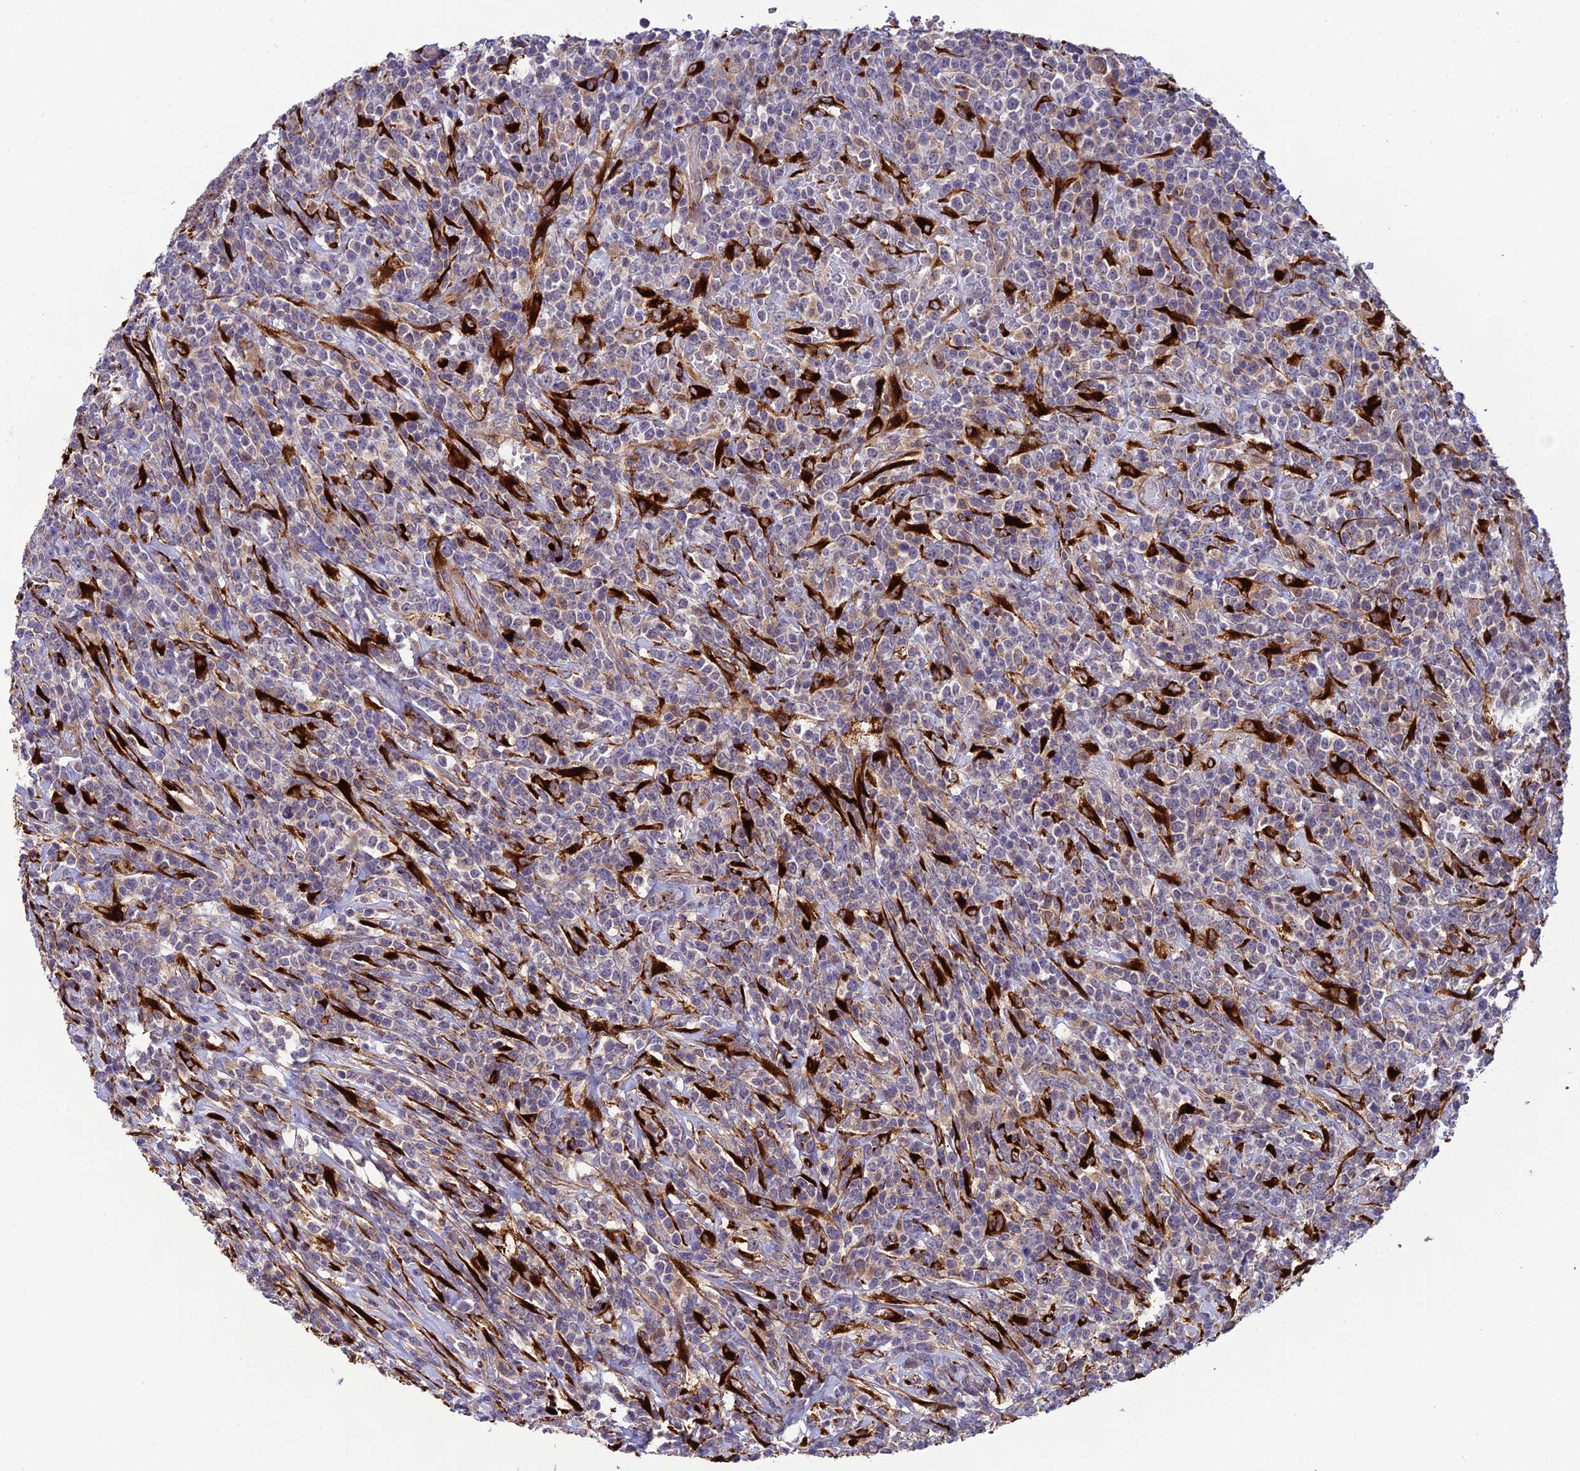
{"staining": {"intensity": "negative", "quantity": "none", "location": "none"}, "tissue": "lymphoma", "cell_type": "Tumor cells", "image_type": "cancer", "snomed": [{"axis": "morphology", "description": "Malignant lymphoma, non-Hodgkin's type, High grade"}, {"axis": "topography", "description": "Colon"}], "caption": "This is an immunohistochemistry (IHC) micrograph of human lymphoma. There is no expression in tumor cells.", "gene": "P3H3", "patient": {"sex": "female", "age": 53}}